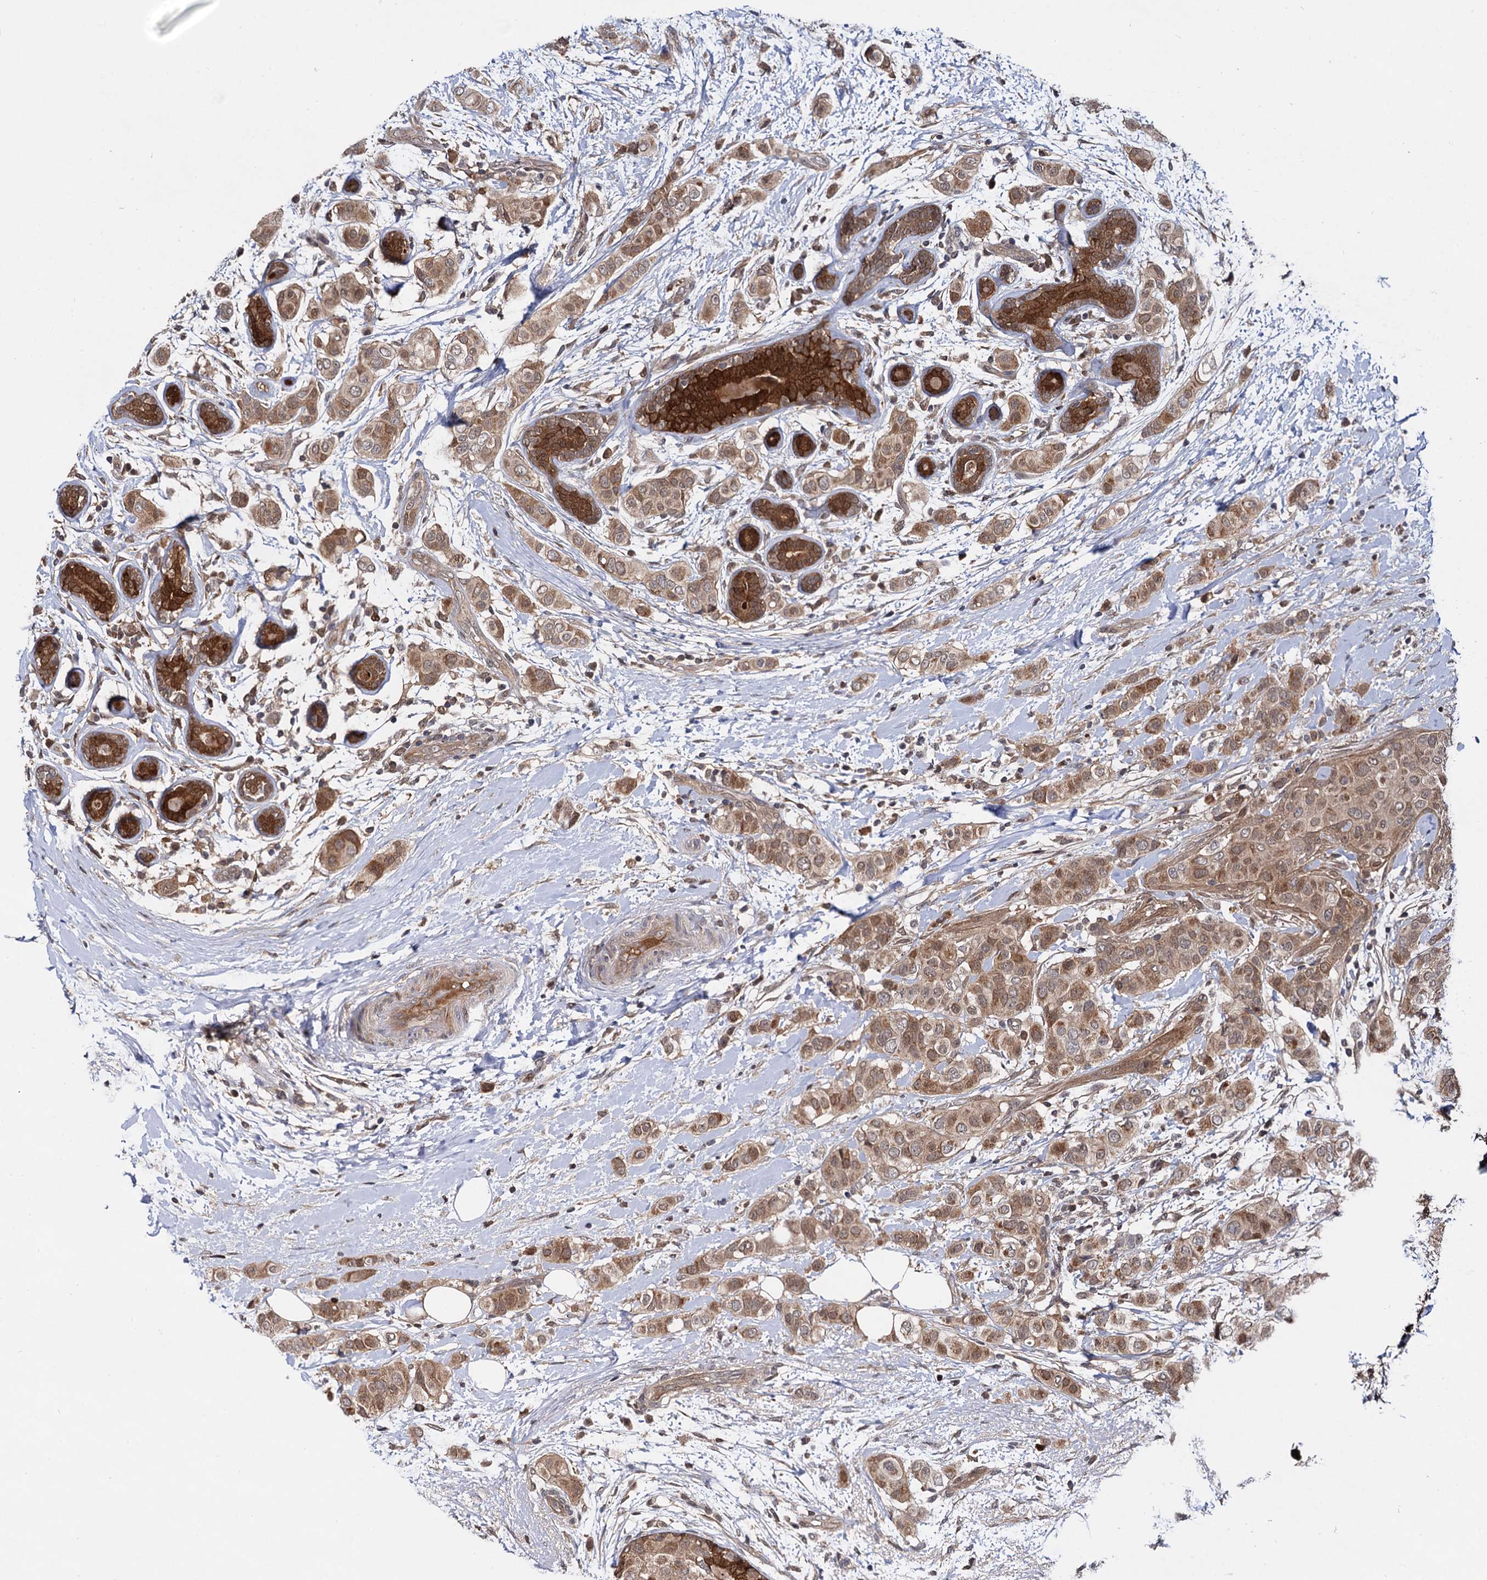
{"staining": {"intensity": "moderate", "quantity": ">75%", "location": "cytoplasmic/membranous,nuclear"}, "tissue": "breast cancer", "cell_type": "Tumor cells", "image_type": "cancer", "snomed": [{"axis": "morphology", "description": "Lobular carcinoma"}, {"axis": "topography", "description": "Breast"}], "caption": "Protein staining of breast lobular carcinoma tissue demonstrates moderate cytoplasmic/membranous and nuclear staining in about >75% of tumor cells.", "gene": "SELENOP", "patient": {"sex": "female", "age": 51}}